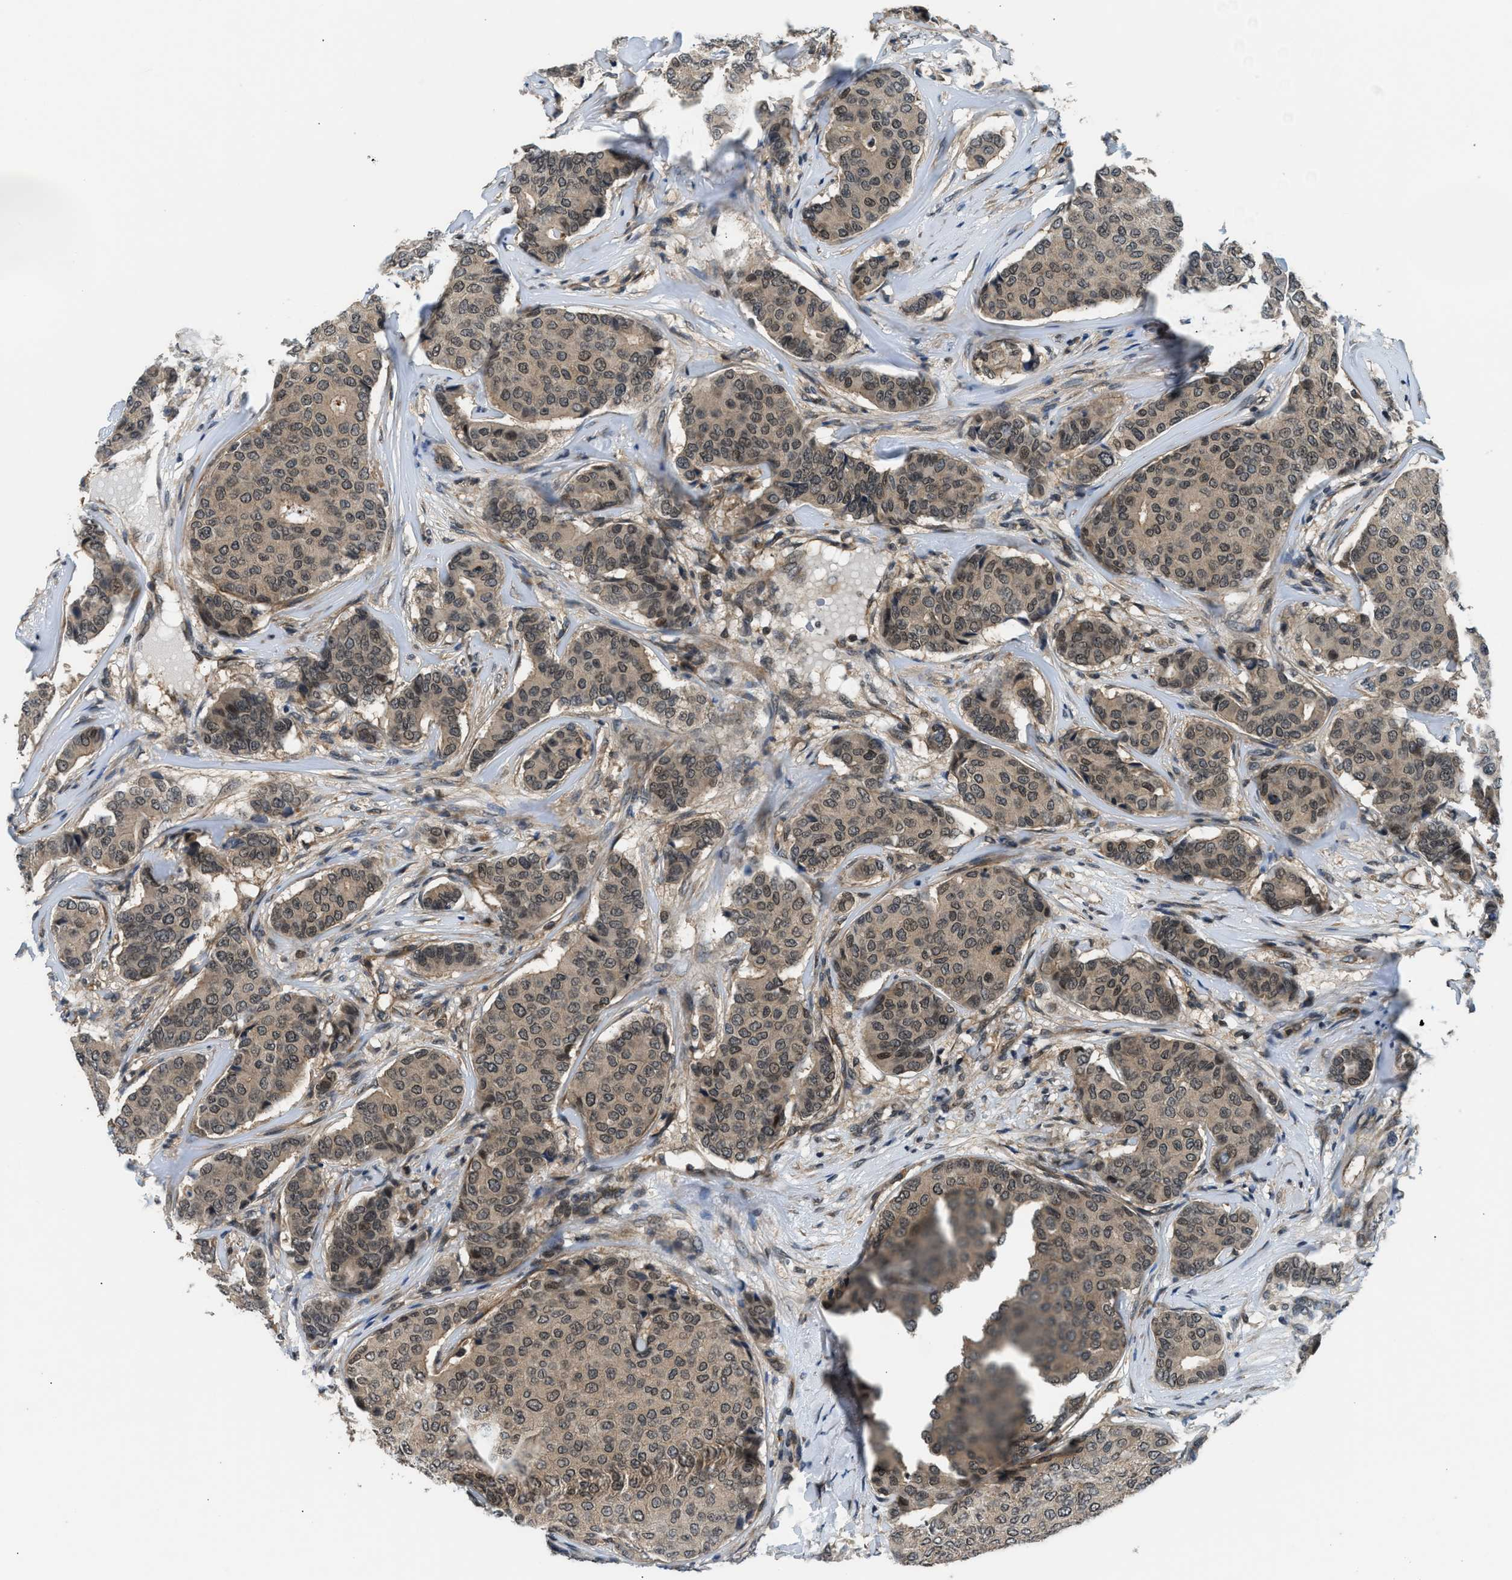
{"staining": {"intensity": "moderate", "quantity": ">75%", "location": "cytoplasmic/membranous,nuclear"}, "tissue": "breast cancer", "cell_type": "Tumor cells", "image_type": "cancer", "snomed": [{"axis": "morphology", "description": "Duct carcinoma"}, {"axis": "topography", "description": "Breast"}], "caption": "Protein analysis of breast intraductal carcinoma tissue reveals moderate cytoplasmic/membranous and nuclear staining in approximately >75% of tumor cells.", "gene": "MTMR1", "patient": {"sex": "female", "age": 75}}